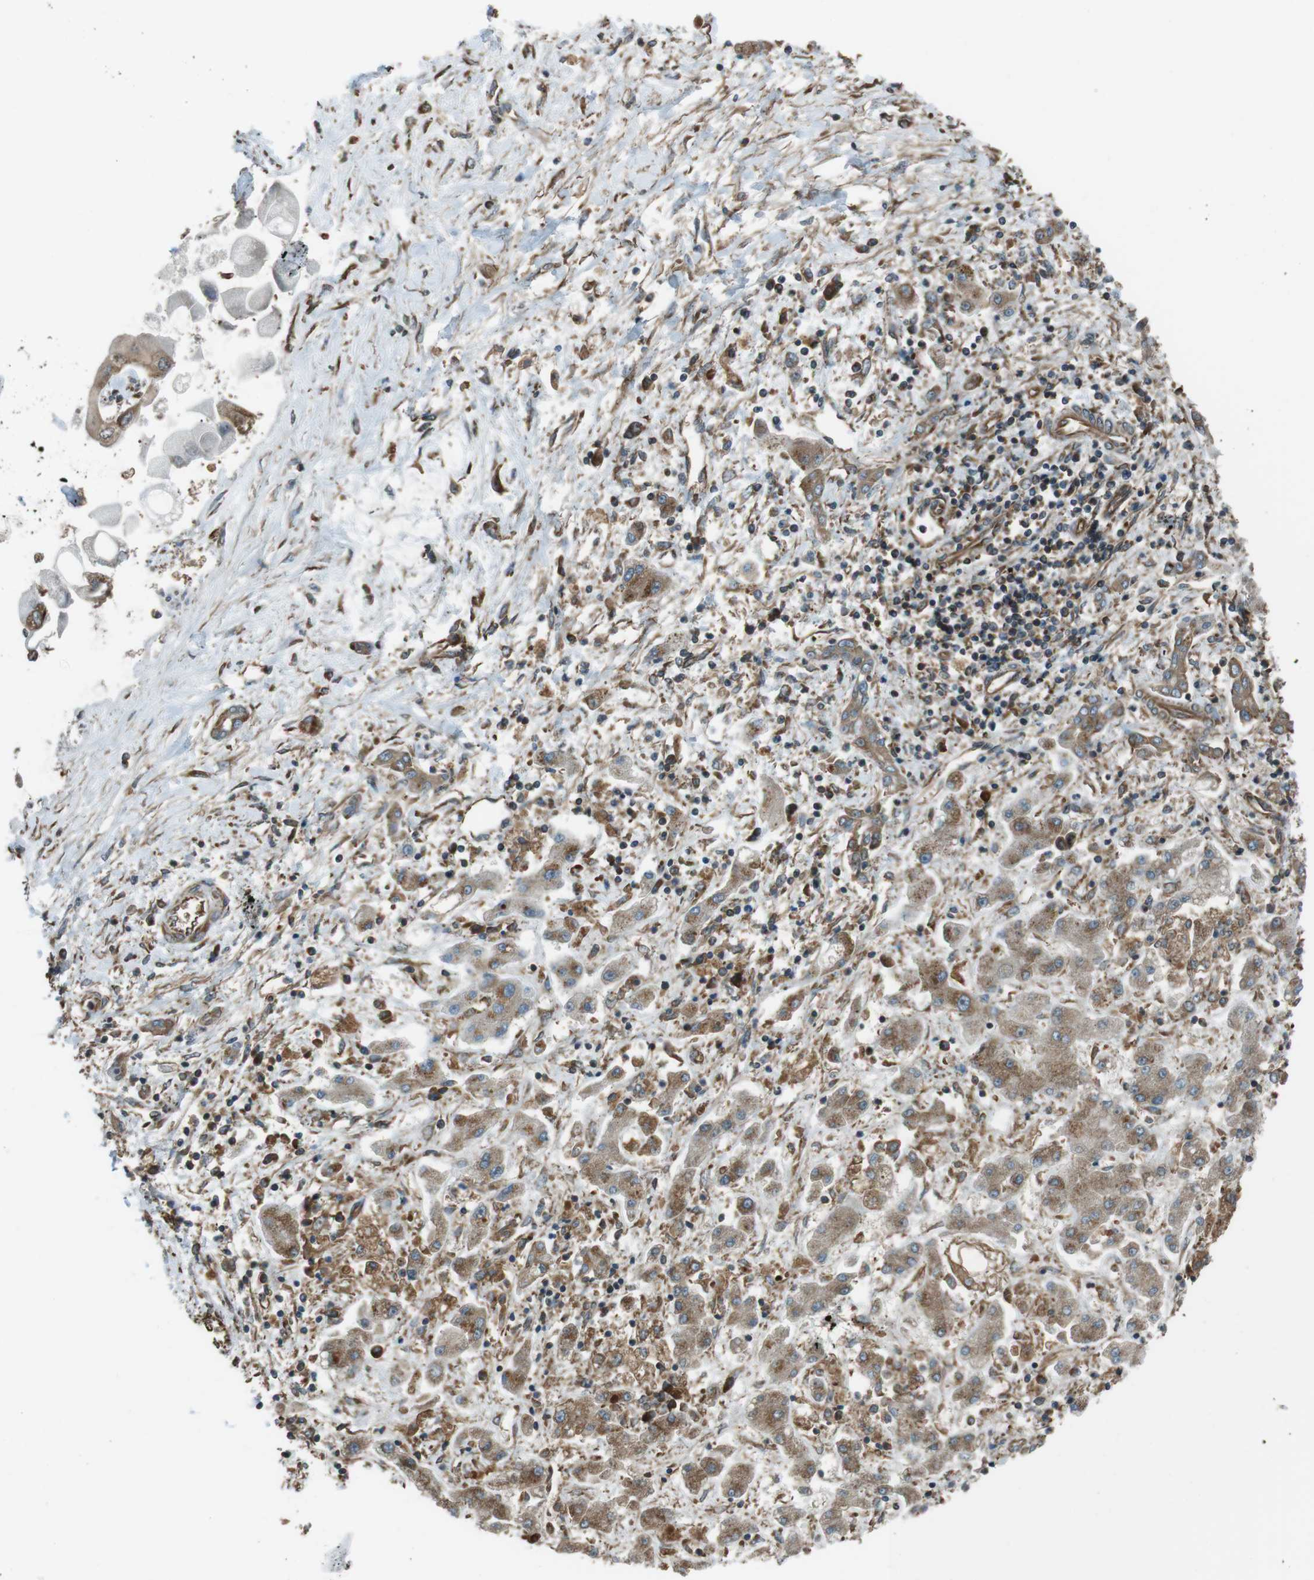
{"staining": {"intensity": "moderate", "quantity": "25%-75%", "location": "cytoplasmic/membranous"}, "tissue": "liver cancer", "cell_type": "Tumor cells", "image_type": "cancer", "snomed": [{"axis": "morphology", "description": "Cholangiocarcinoma"}, {"axis": "topography", "description": "Liver"}], "caption": "Immunohistochemical staining of human liver cancer (cholangiocarcinoma) reveals medium levels of moderate cytoplasmic/membranous positivity in about 25%-75% of tumor cells. The protein of interest is shown in brown color, while the nuclei are stained blue.", "gene": "PA2G4", "patient": {"sex": "male", "age": 50}}